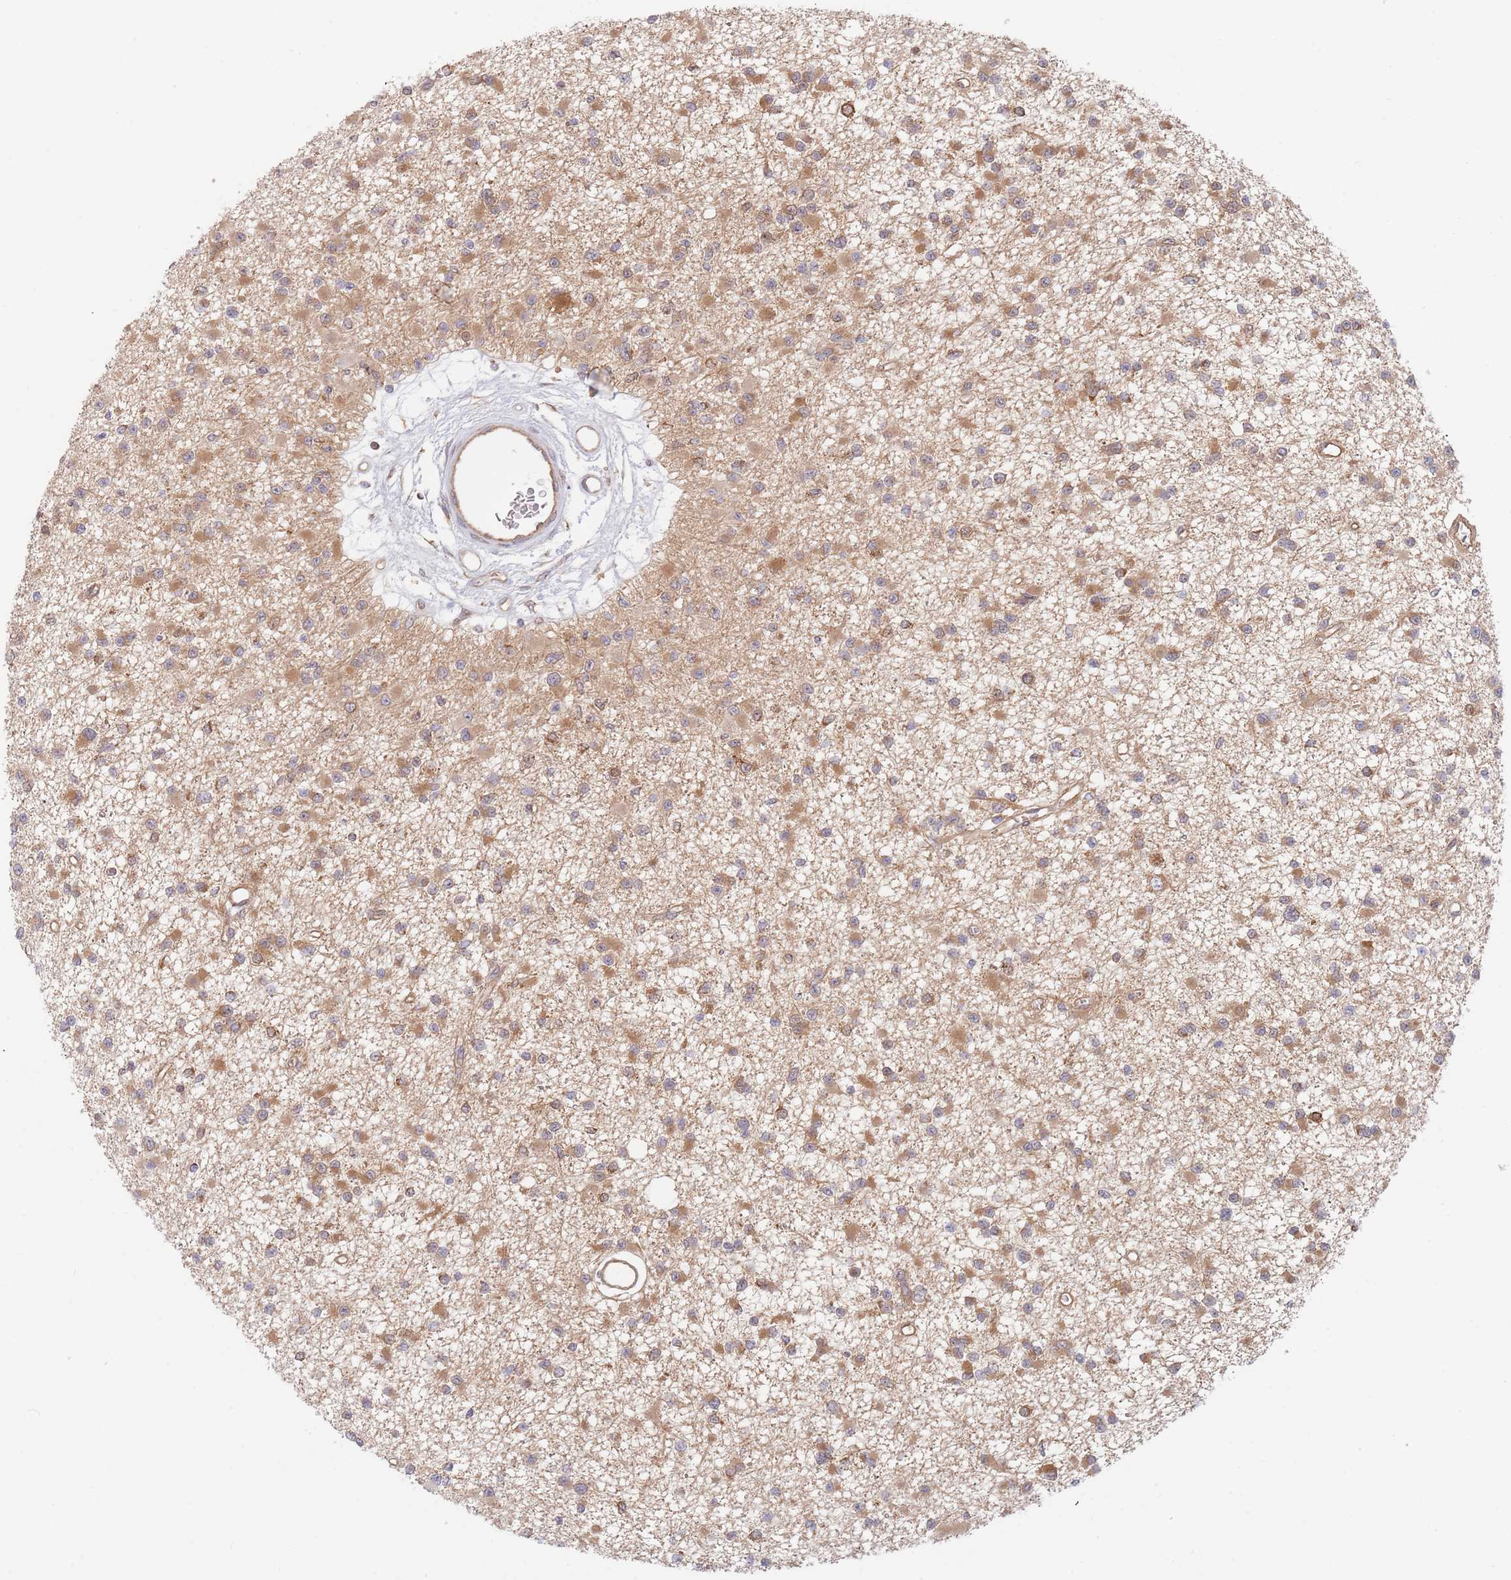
{"staining": {"intensity": "moderate", "quantity": "25%-75%", "location": "cytoplasmic/membranous"}, "tissue": "glioma", "cell_type": "Tumor cells", "image_type": "cancer", "snomed": [{"axis": "morphology", "description": "Glioma, malignant, Low grade"}, {"axis": "topography", "description": "Brain"}], "caption": "Immunohistochemistry (IHC) photomicrograph of neoplastic tissue: glioma stained using IHC displays medium levels of moderate protein expression localized specifically in the cytoplasmic/membranous of tumor cells, appearing as a cytoplasmic/membranous brown color.", "gene": "GUK1", "patient": {"sex": "female", "age": 22}}